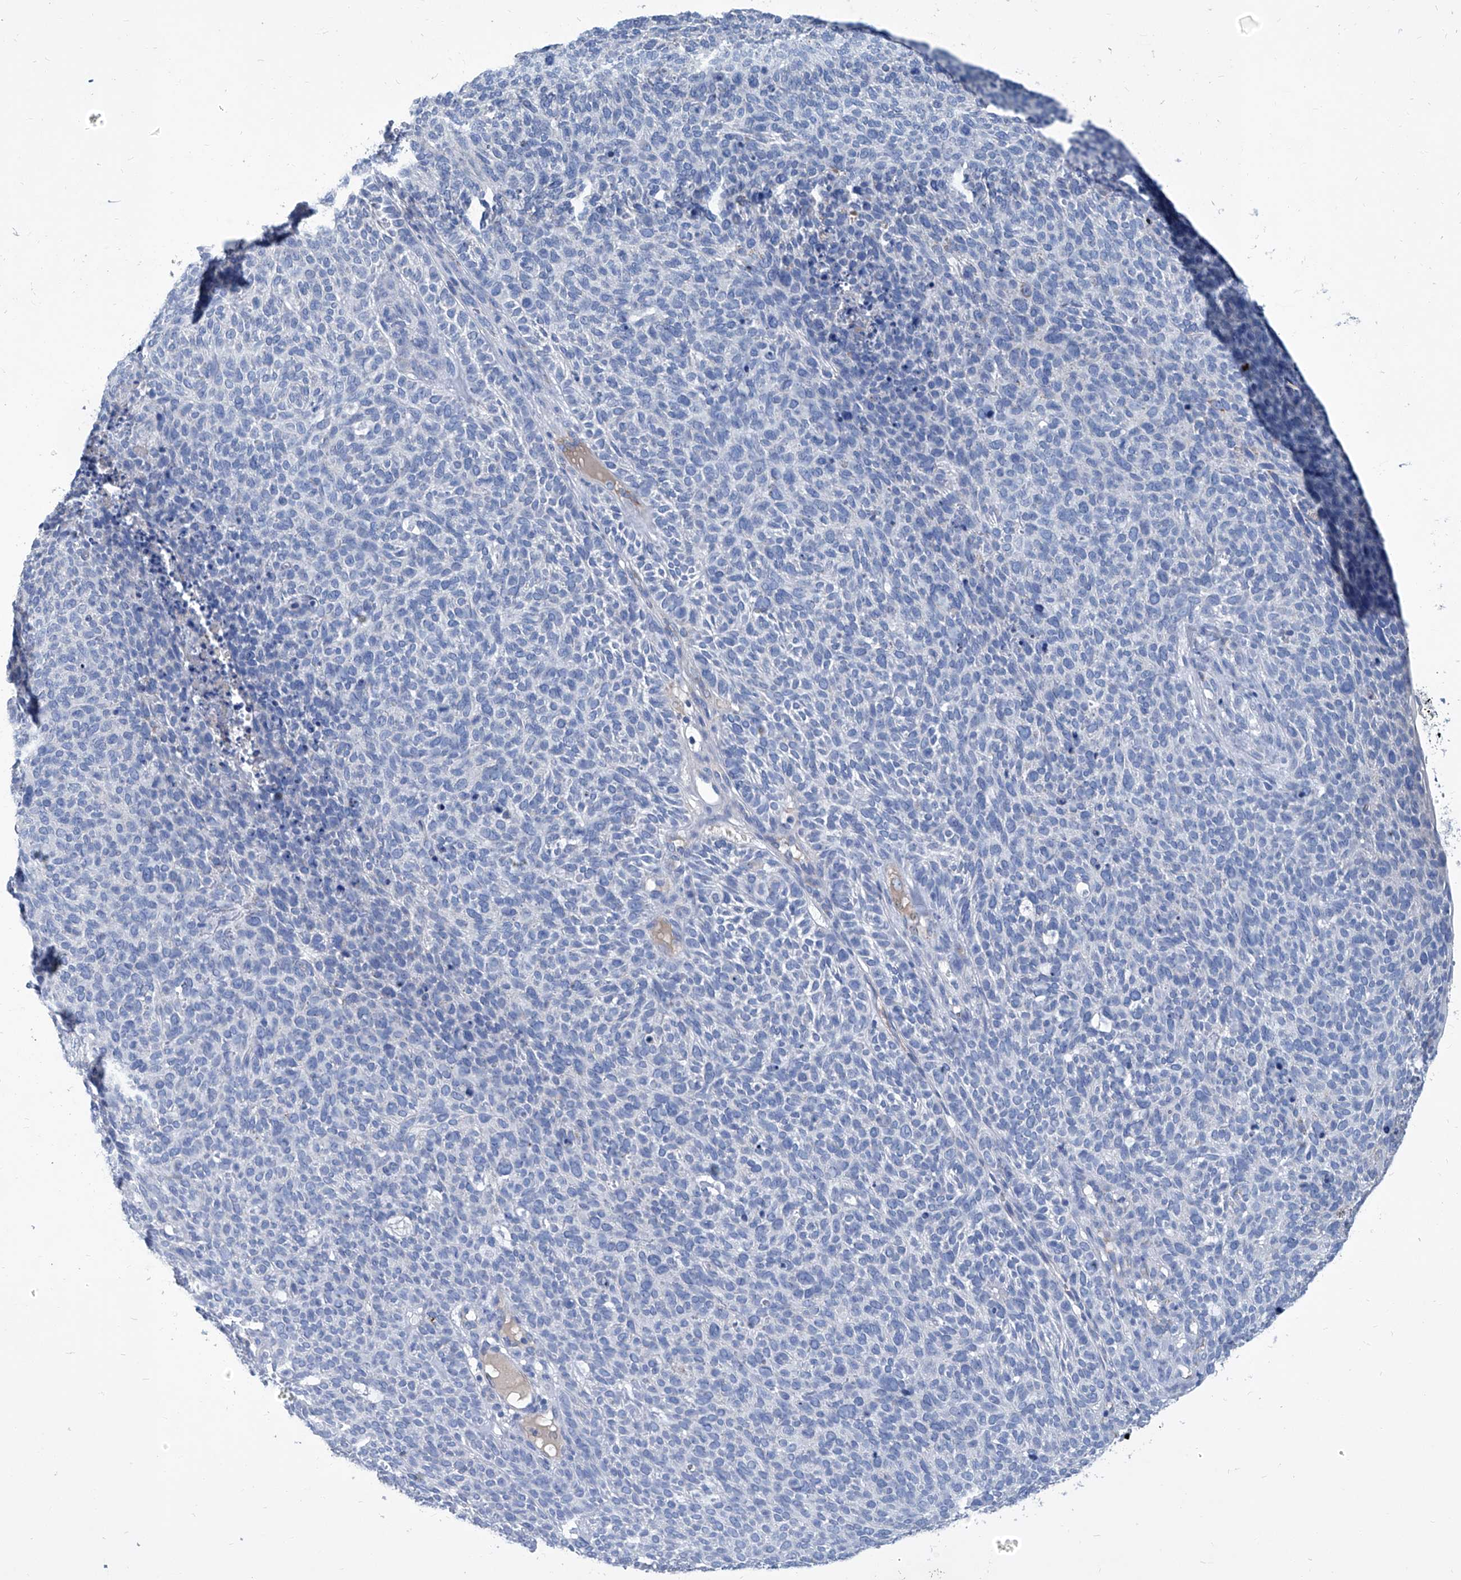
{"staining": {"intensity": "negative", "quantity": "none", "location": "none"}, "tissue": "skin cancer", "cell_type": "Tumor cells", "image_type": "cancer", "snomed": [{"axis": "morphology", "description": "Squamous cell carcinoma, NOS"}, {"axis": "topography", "description": "Skin"}], "caption": "Skin cancer (squamous cell carcinoma) was stained to show a protein in brown. There is no significant staining in tumor cells.", "gene": "MTARC1", "patient": {"sex": "female", "age": 90}}